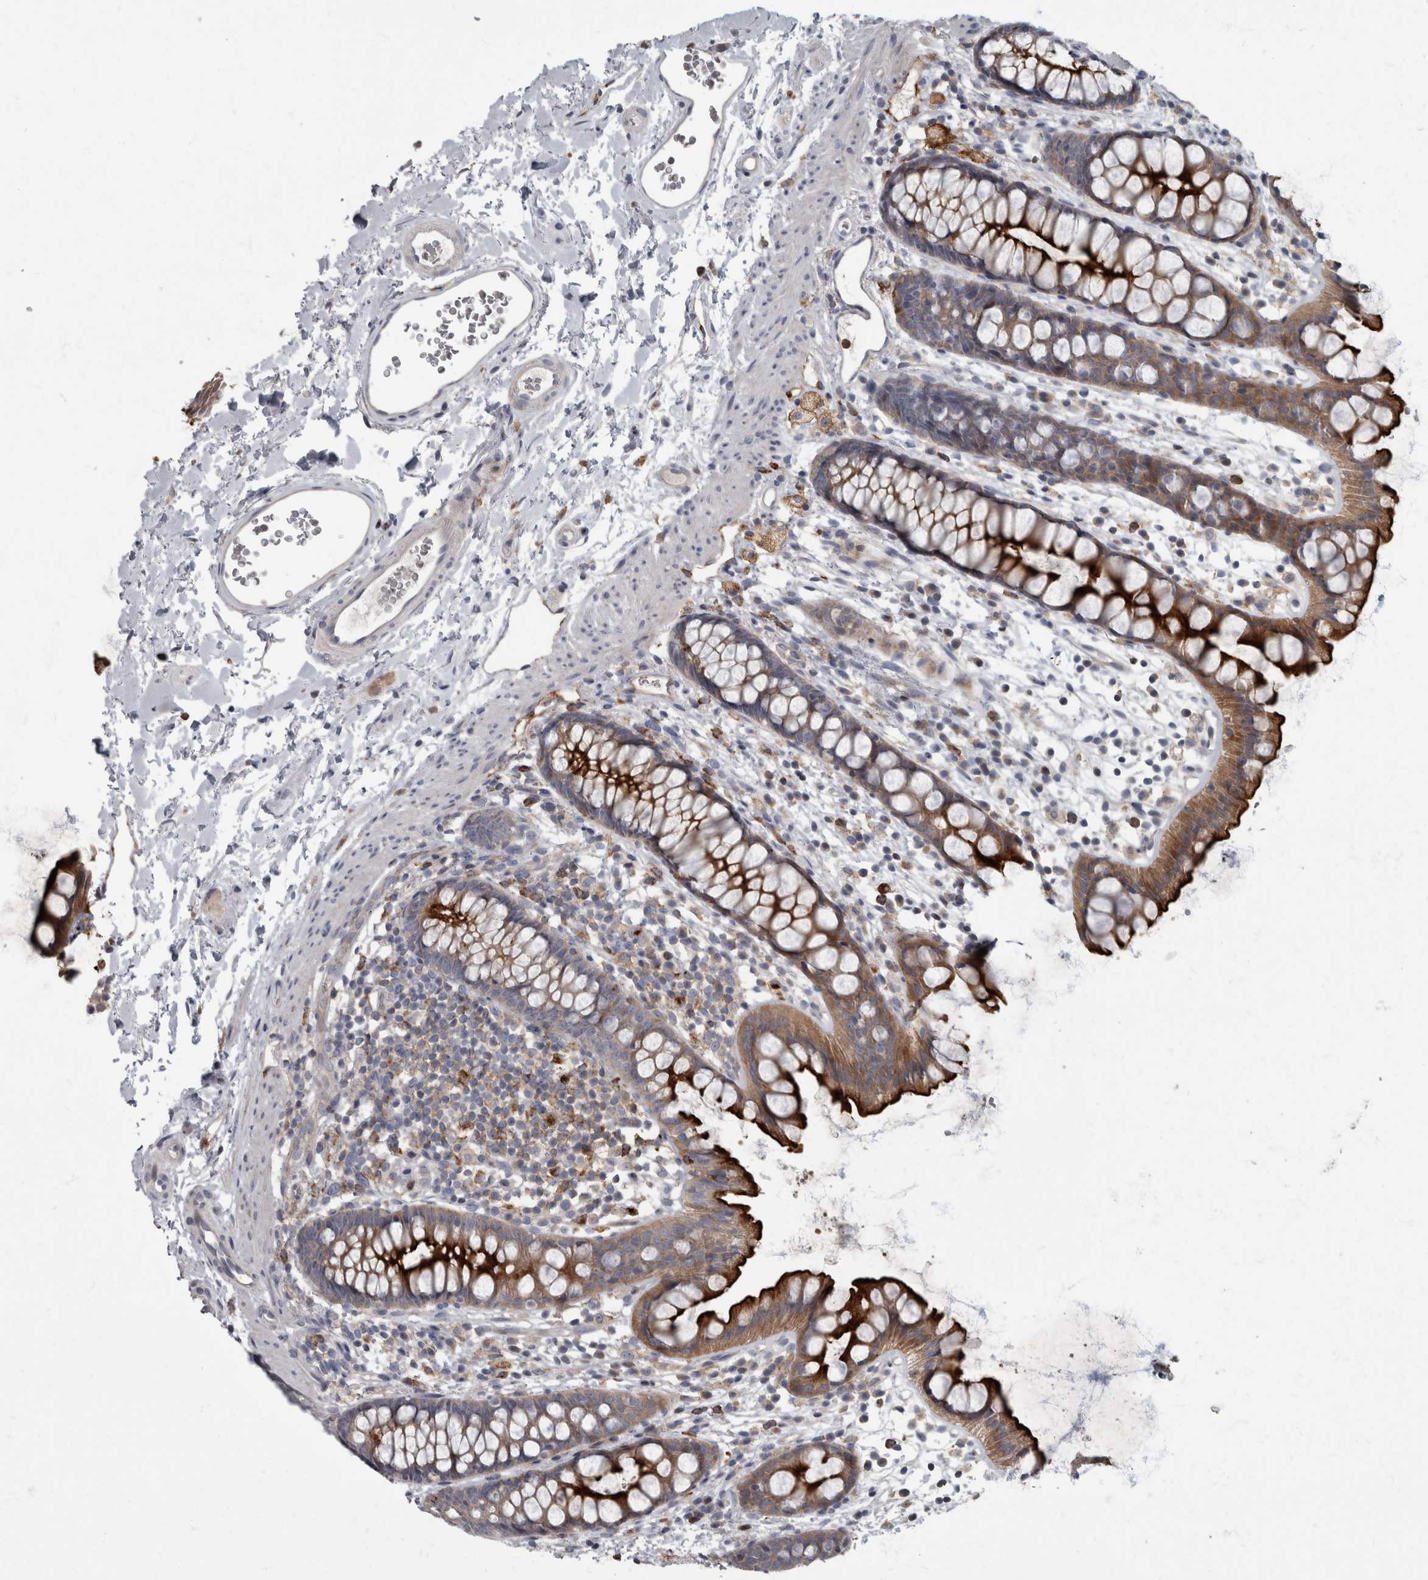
{"staining": {"intensity": "strong", "quantity": ">75%", "location": "cytoplasmic/membranous"}, "tissue": "rectum", "cell_type": "Glandular cells", "image_type": "normal", "snomed": [{"axis": "morphology", "description": "Normal tissue, NOS"}, {"axis": "topography", "description": "Rectum"}], "caption": "Immunohistochemical staining of unremarkable rectum shows strong cytoplasmic/membranous protein positivity in approximately >75% of glandular cells.", "gene": "CDC42BPG", "patient": {"sex": "female", "age": 65}}